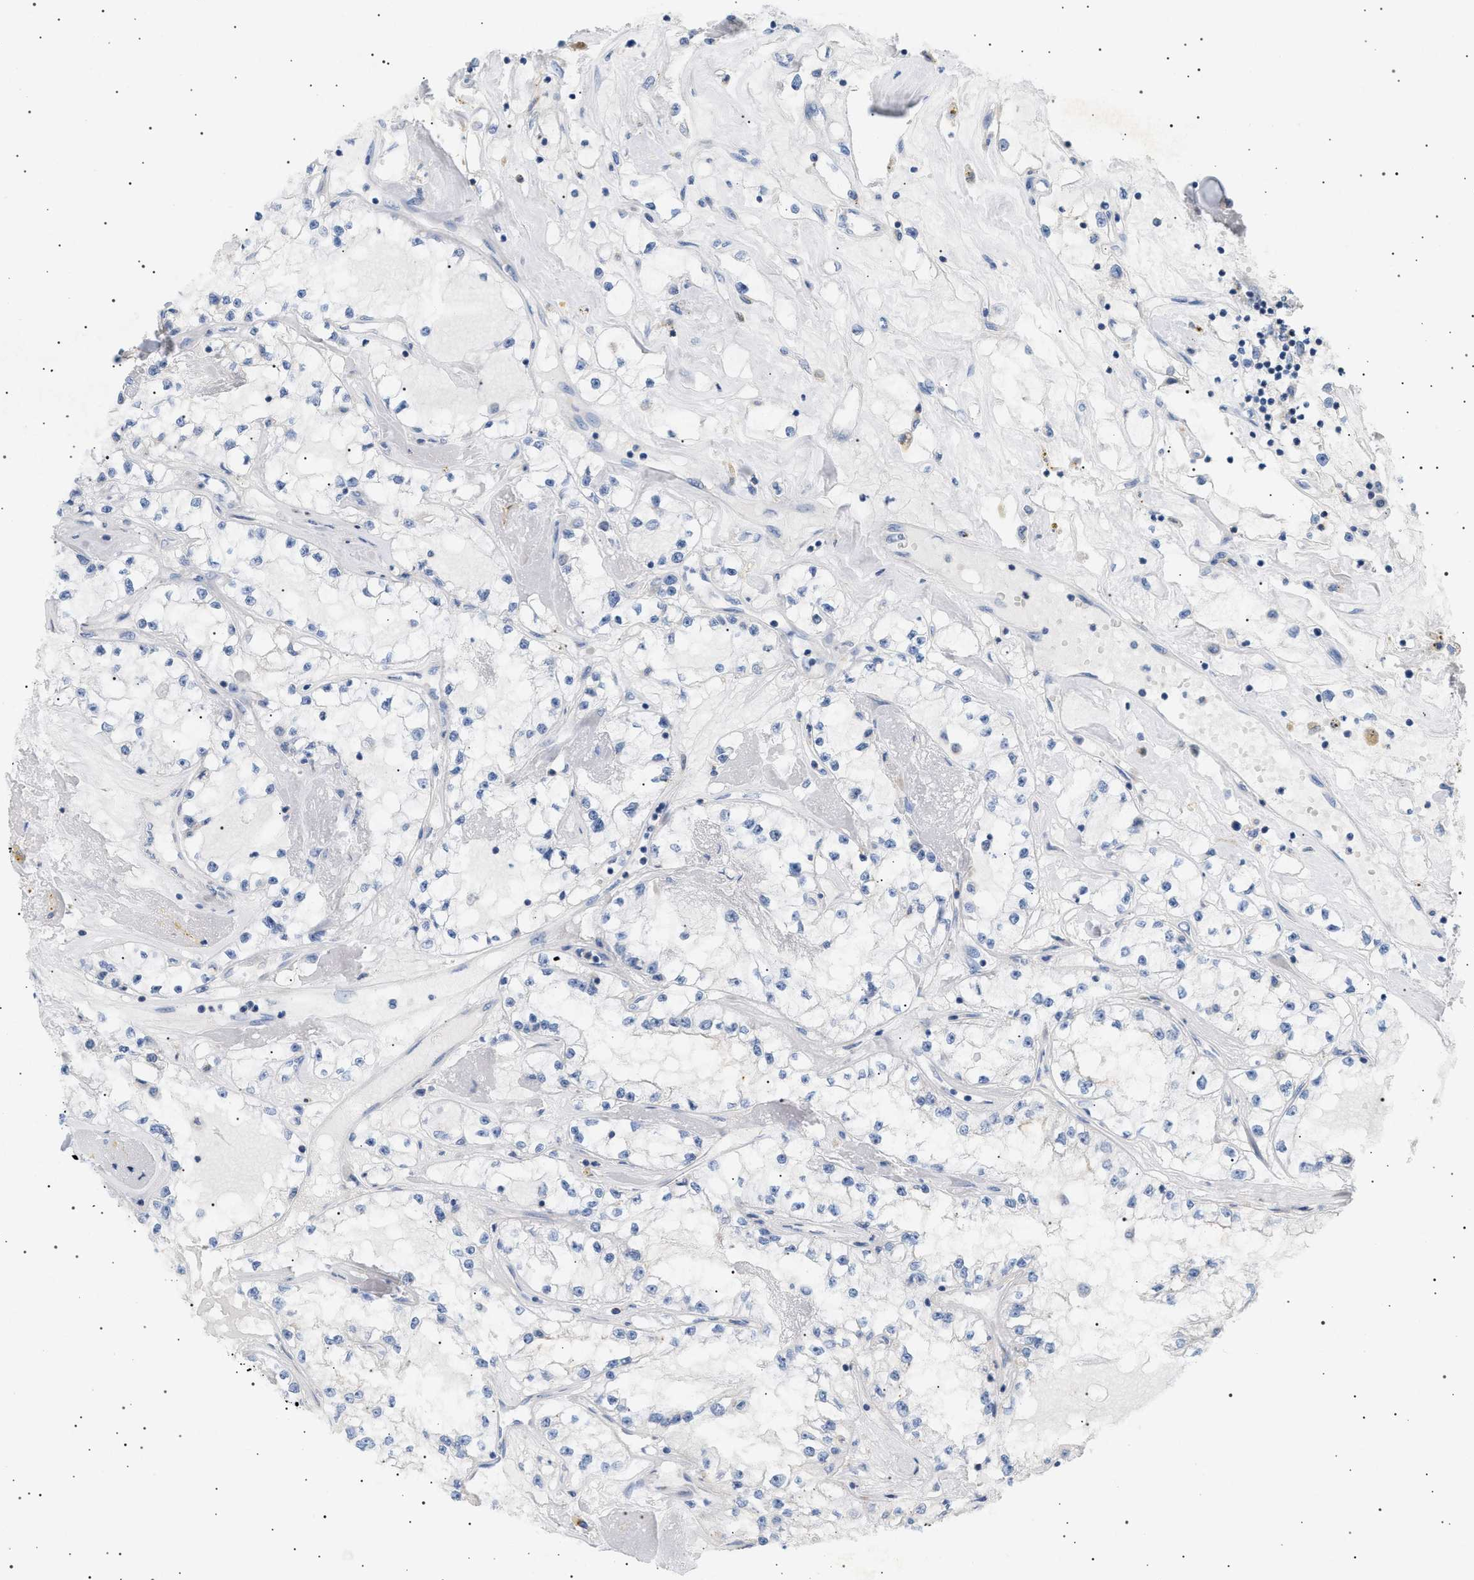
{"staining": {"intensity": "negative", "quantity": "none", "location": "none"}, "tissue": "renal cancer", "cell_type": "Tumor cells", "image_type": "cancer", "snomed": [{"axis": "morphology", "description": "Adenocarcinoma, NOS"}, {"axis": "topography", "description": "Kidney"}], "caption": "IHC of human renal cancer (adenocarcinoma) demonstrates no expression in tumor cells. (DAB immunohistochemistry (IHC) with hematoxylin counter stain).", "gene": "ADCY10", "patient": {"sex": "male", "age": 56}}